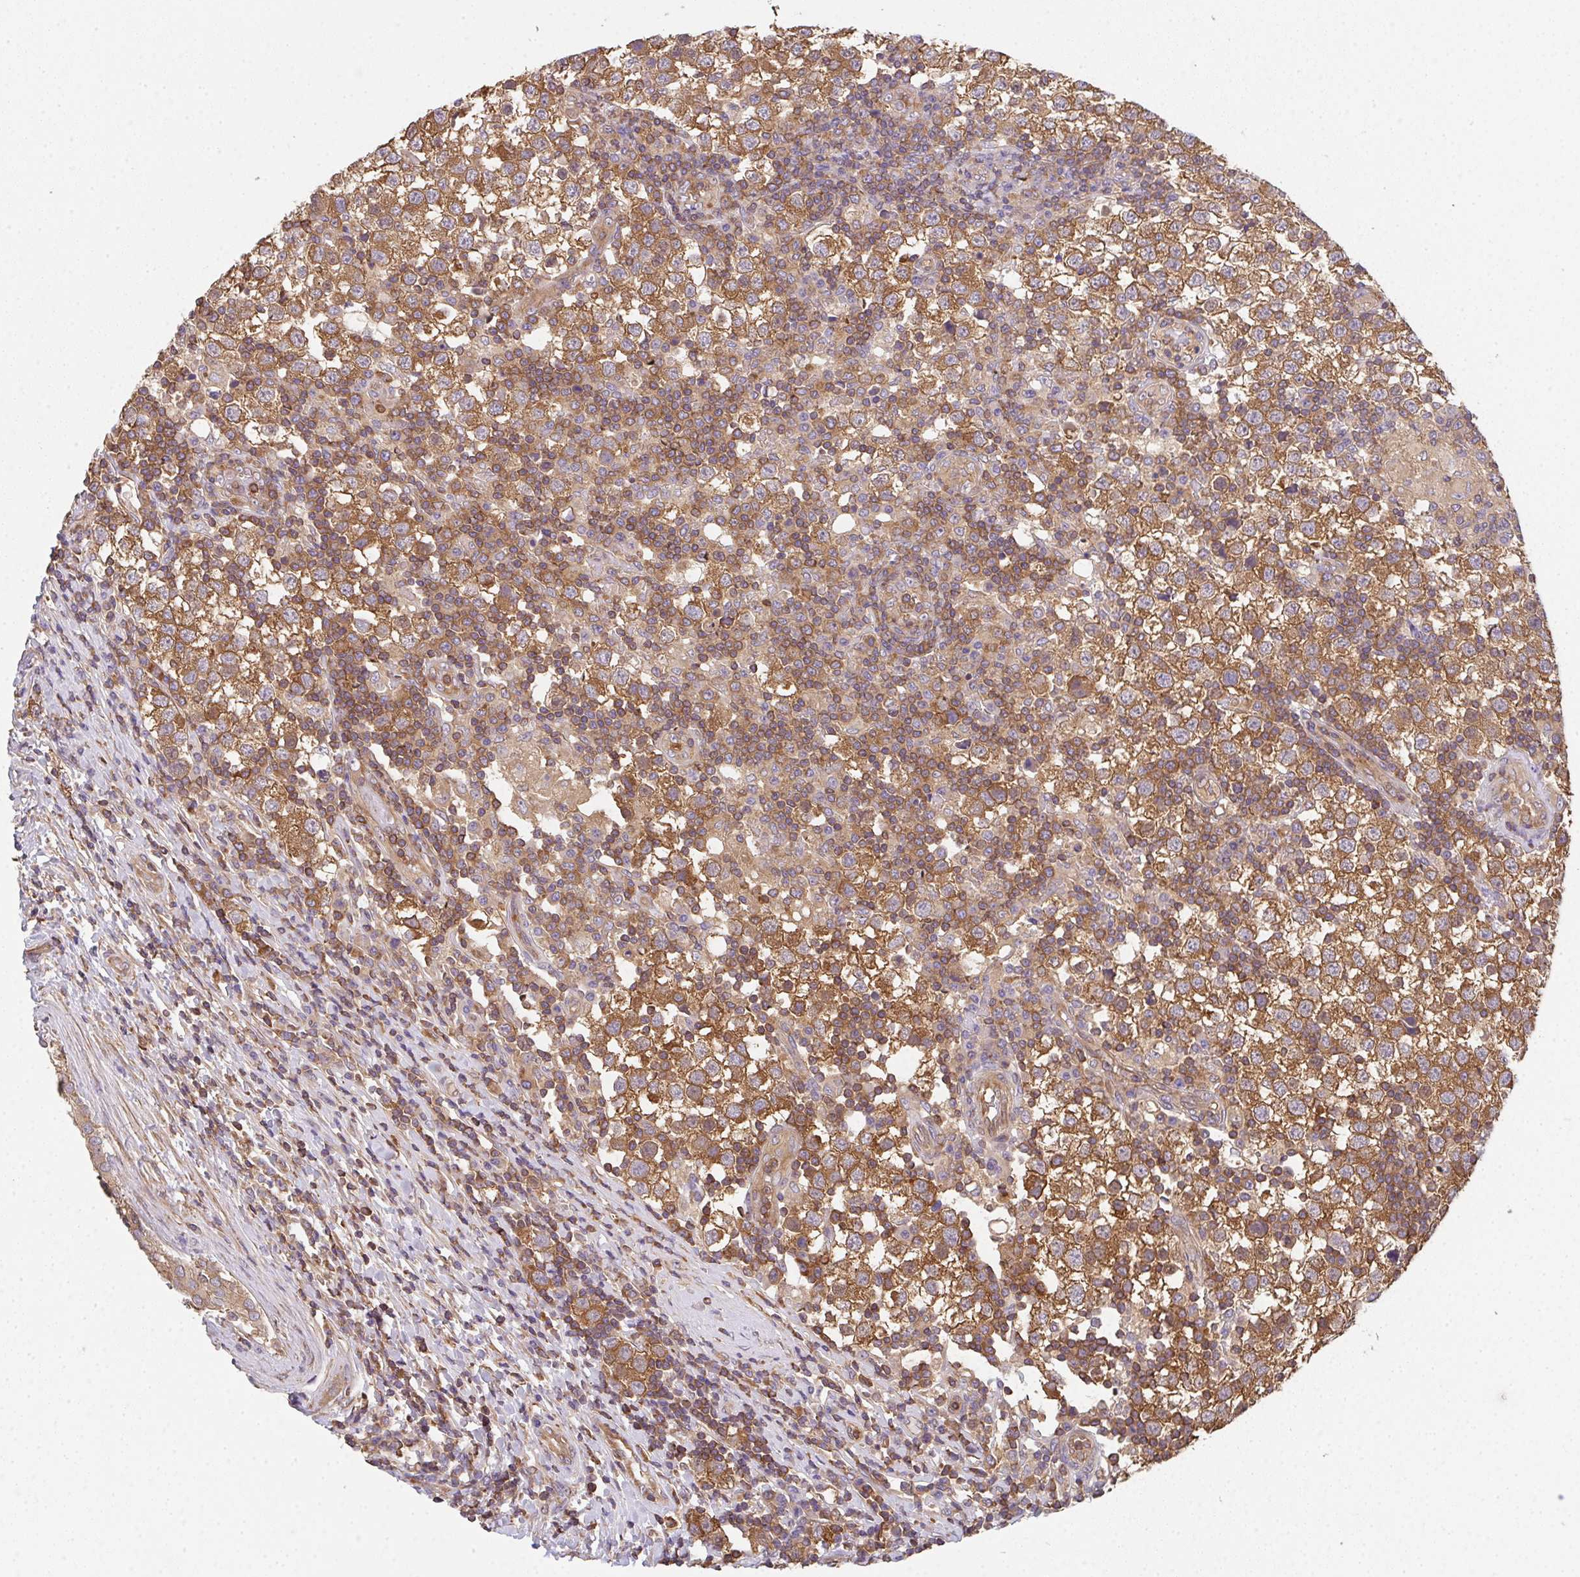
{"staining": {"intensity": "strong", "quantity": ">75%", "location": "cytoplasmic/membranous"}, "tissue": "testis cancer", "cell_type": "Tumor cells", "image_type": "cancer", "snomed": [{"axis": "morphology", "description": "Seminoma, NOS"}, {"axis": "topography", "description": "Testis"}], "caption": "This is a micrograph of IHC staining of testis cancer (seminoma), which shows strong staining in the cytoplasmic/membranous of tumor cells.", "gene": "TMEM229A", "patient": {"sex": "male", "age": 34}}